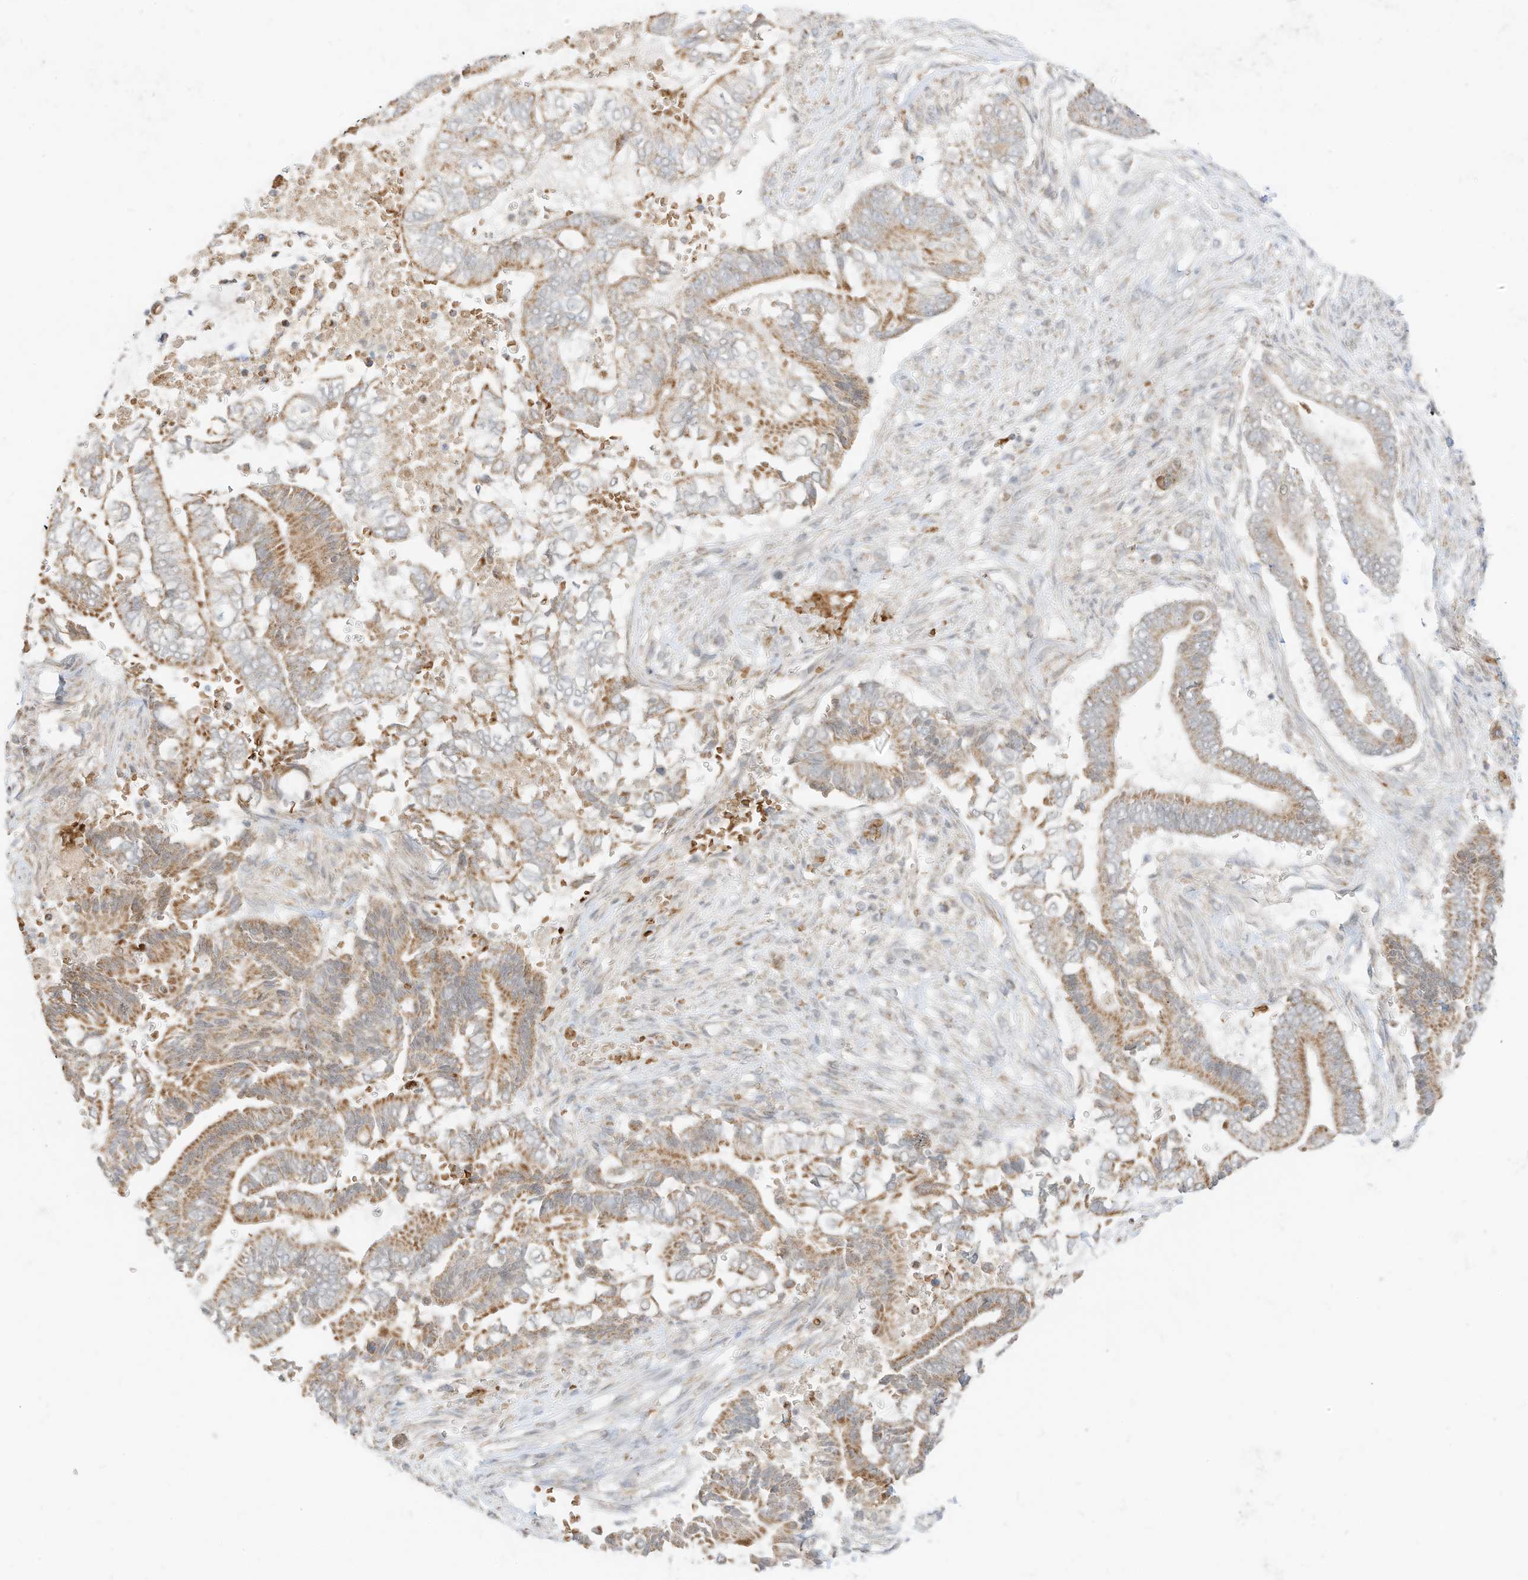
{"staining": {"intensity": "moderate", "quantity": ">75%", "location": "cytoplasmic/membranous"}, "tissue": "pancreatic cancer", "cell_type": "Tumor cells", "image_type": "cancer", "snomed": [{"axis": "morphology", "description": "Adenocarcinoma, NOS"}, {"axis": "topography", "description": "Pancreas"}], "caption": "This is a histology image of immunohistochemistry (IHC) staining of adenocarcinoma (pancreatic), which shows moderate staining in the cytoplasmic/membranous of tumor cells.", "gene": "MTUS2", "patient": {"sex": "male", "age": 68}}